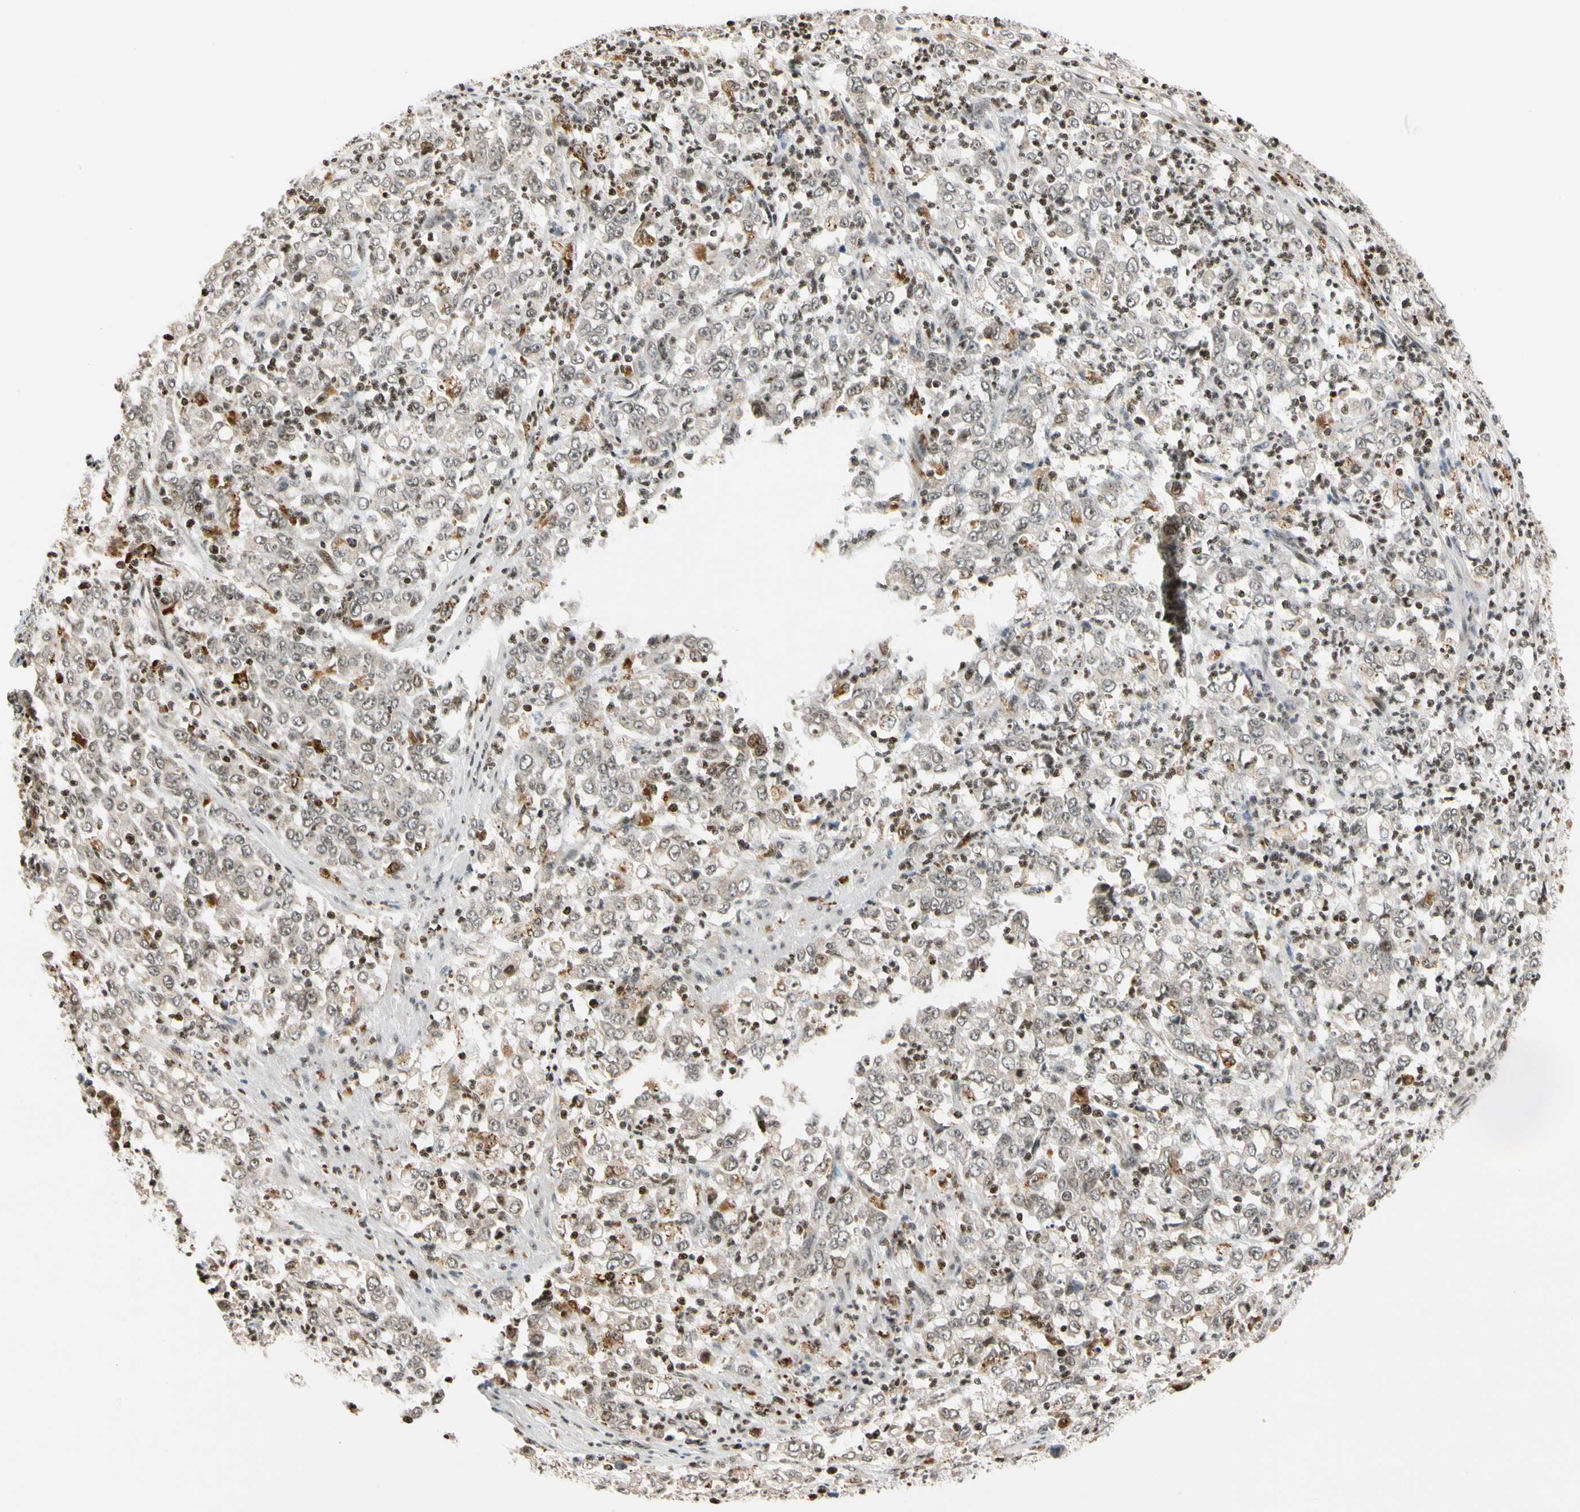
{"staining": {"intensity": "weak", "quantity": "25%-75%", "location": "cytoplasmic/membranous,nuclear"}, "tissue": "stomach cancer", "cell_type": "Tumor cells", "image_type": "cancer", "snomed": [{"axis": "morphology", "description": "Adenocarcinoma, NOS"}, {"axis": "topography", "description": "Stomach, lower"}], "caption": "Stomach cancer (adenocarcinoma) stained with DAB (3,3'-diaminobenzidine) immunohistochemistry shows low levels of weak cytoplasmic/membranous and nuclear positivity in about 25%-75% of tumor cells.", "gene": "CDK7", "patient": {"sex": "female", "age": 71}}